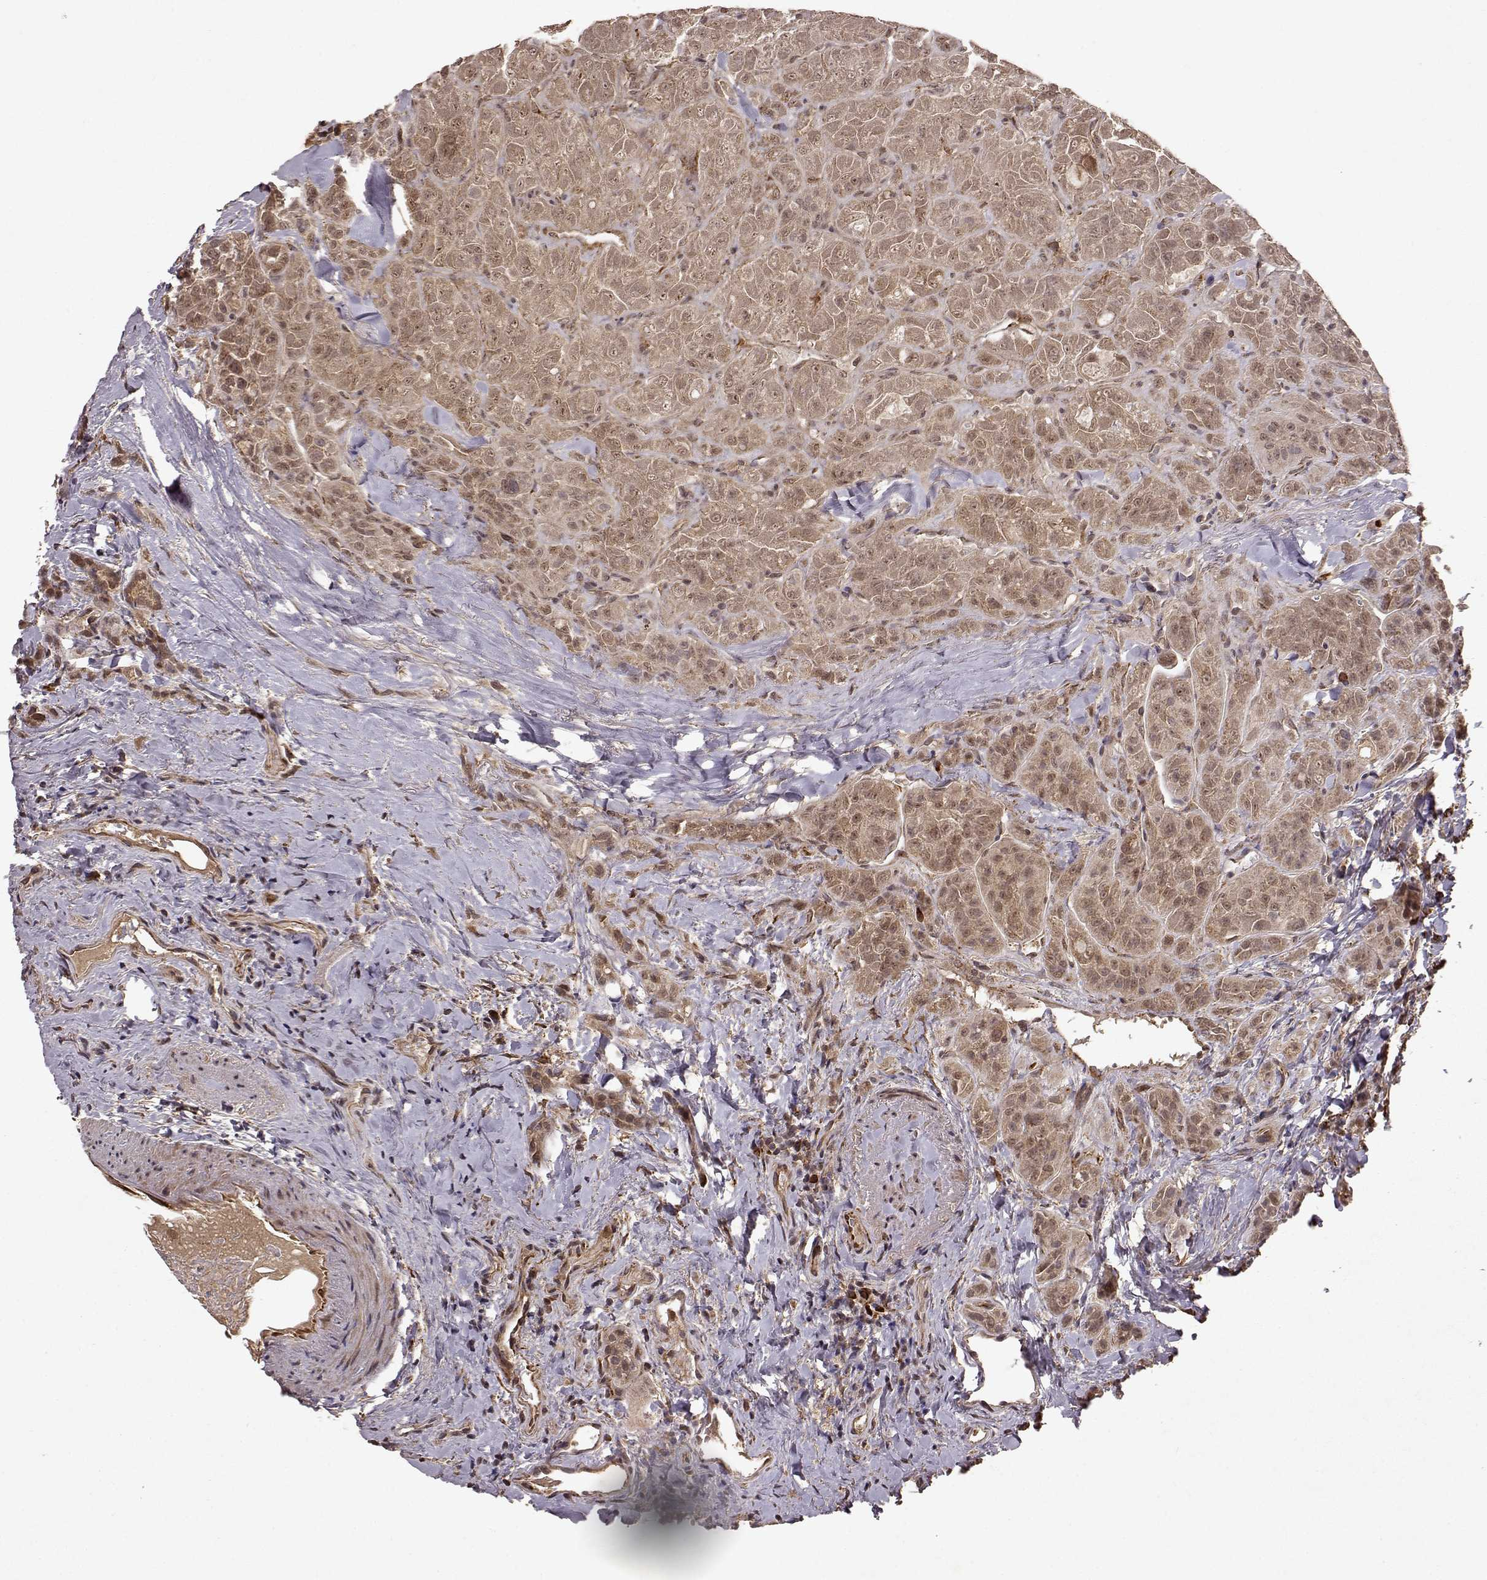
{"staining": {"intensity": "moderate", "quantity": "<25%", "location": "cytoplasmic/membranous"}, "tissue": "thyroid cancer", "cell_type": "Tumor cells", "image_type": "cancer", "snomed": [{"axis": "morphology", "description": "Papillary adenocarcinoma, NOS"}, {"axis": "topography", "description": "Thyroid gland"}], "caption": "Human papillary adenocarcinoma (thyroid) stained with a brown dye demonstrates moderate cytoplasmic/membranous positive expression in about <25% of tumor cells.", "gene": "FSTL1", "patient": {"sex": "female", "age": 45}}